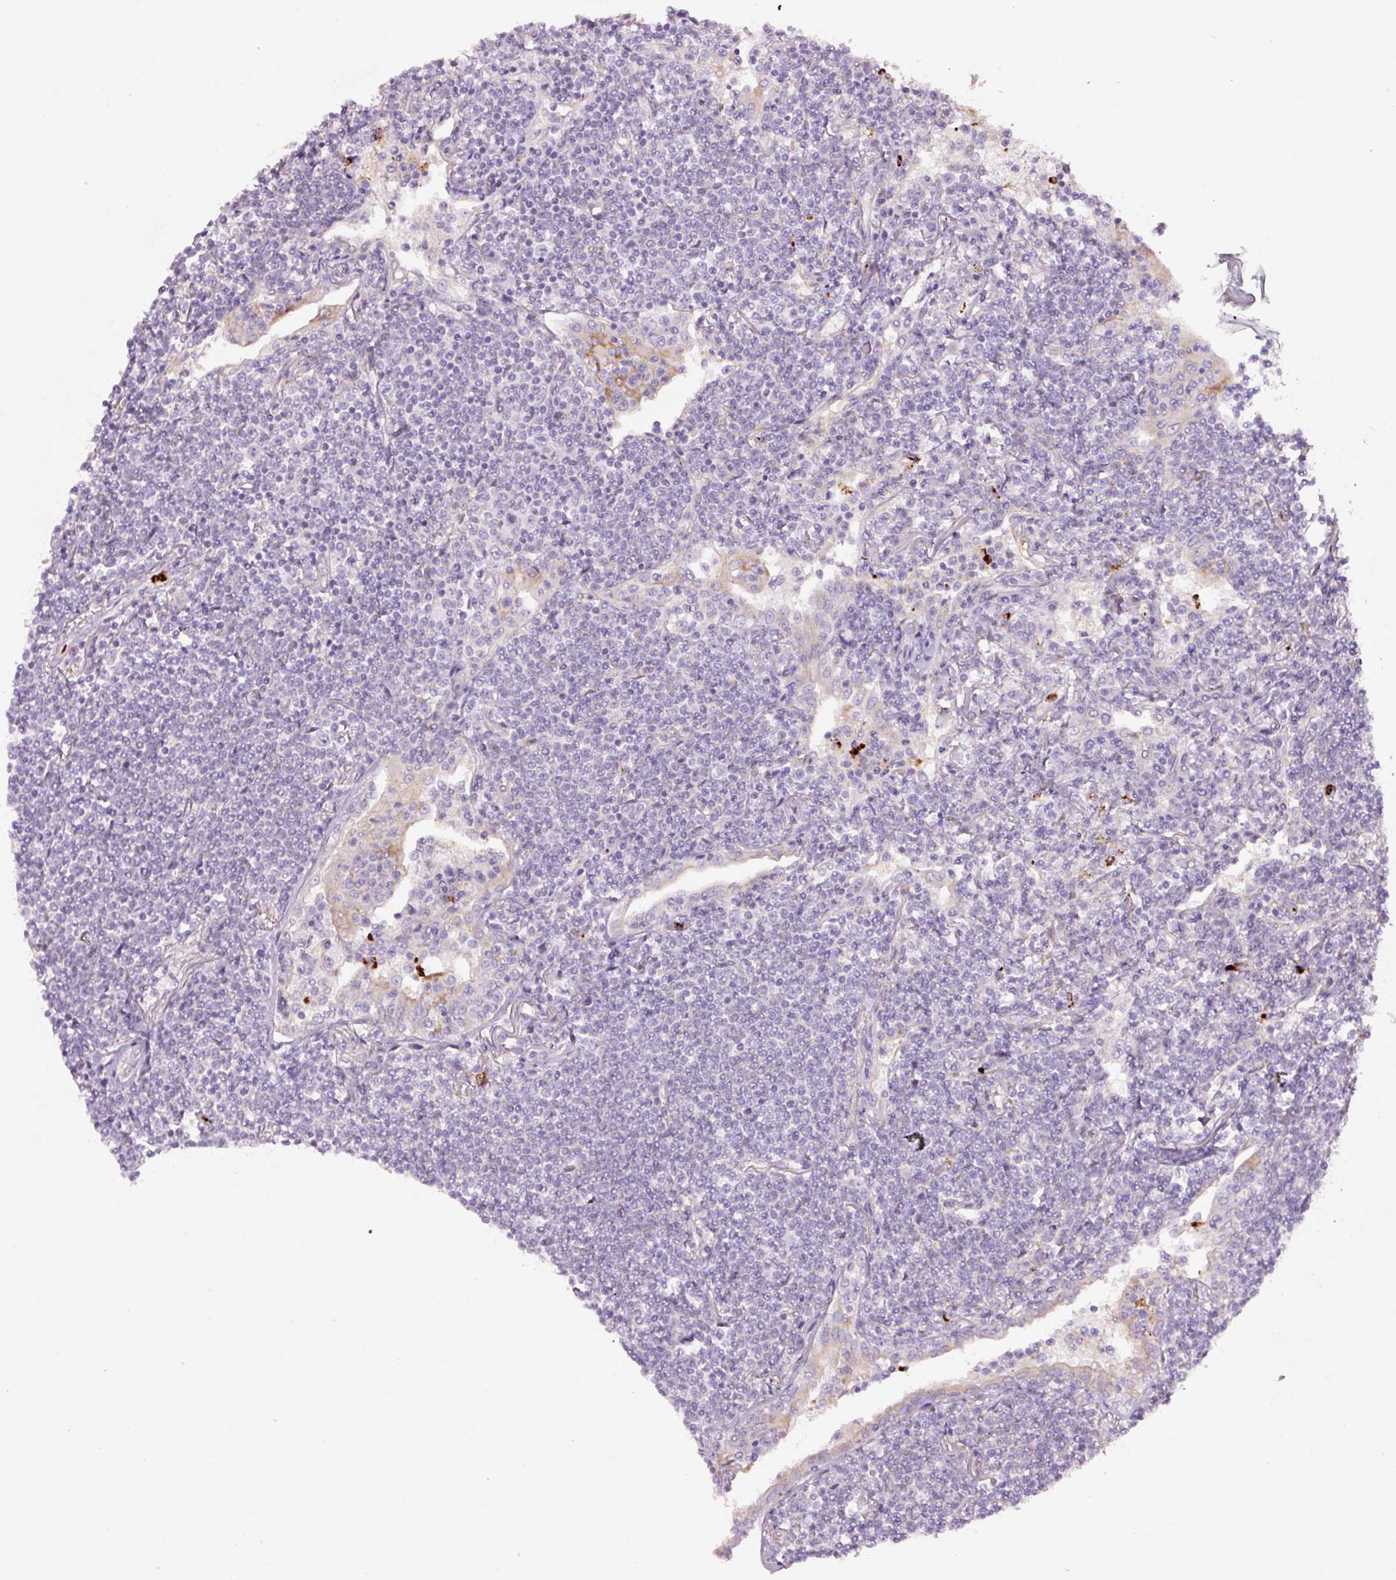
{"staining": {"intensity": "negative", "quantity": "none", "location": "none"}, "tissue": "lymphoma", "cell_type": "Tumor cells", "image_type": "cancer", "snomed": [{"axis": "morphology", "description": "Malignant lymphoma, non-Hodgkin's type, Low grade"}, {"axis": "topography", "description": "Lung"}], "caption": "Photomicrograph shows no protein expression in tumor cells of malignant lymphoma, non-Hodgkin's type (low-grade) tissue. (Stains: DAB (3,3'-diaminobenzidine) immunohistochemistry (IHC) with hematoxylin counter stain, Microscopy: brightfield microscopy at high magnification).", "gene": "SH2D6", "patient": {"sex": "female", "age": 71}}